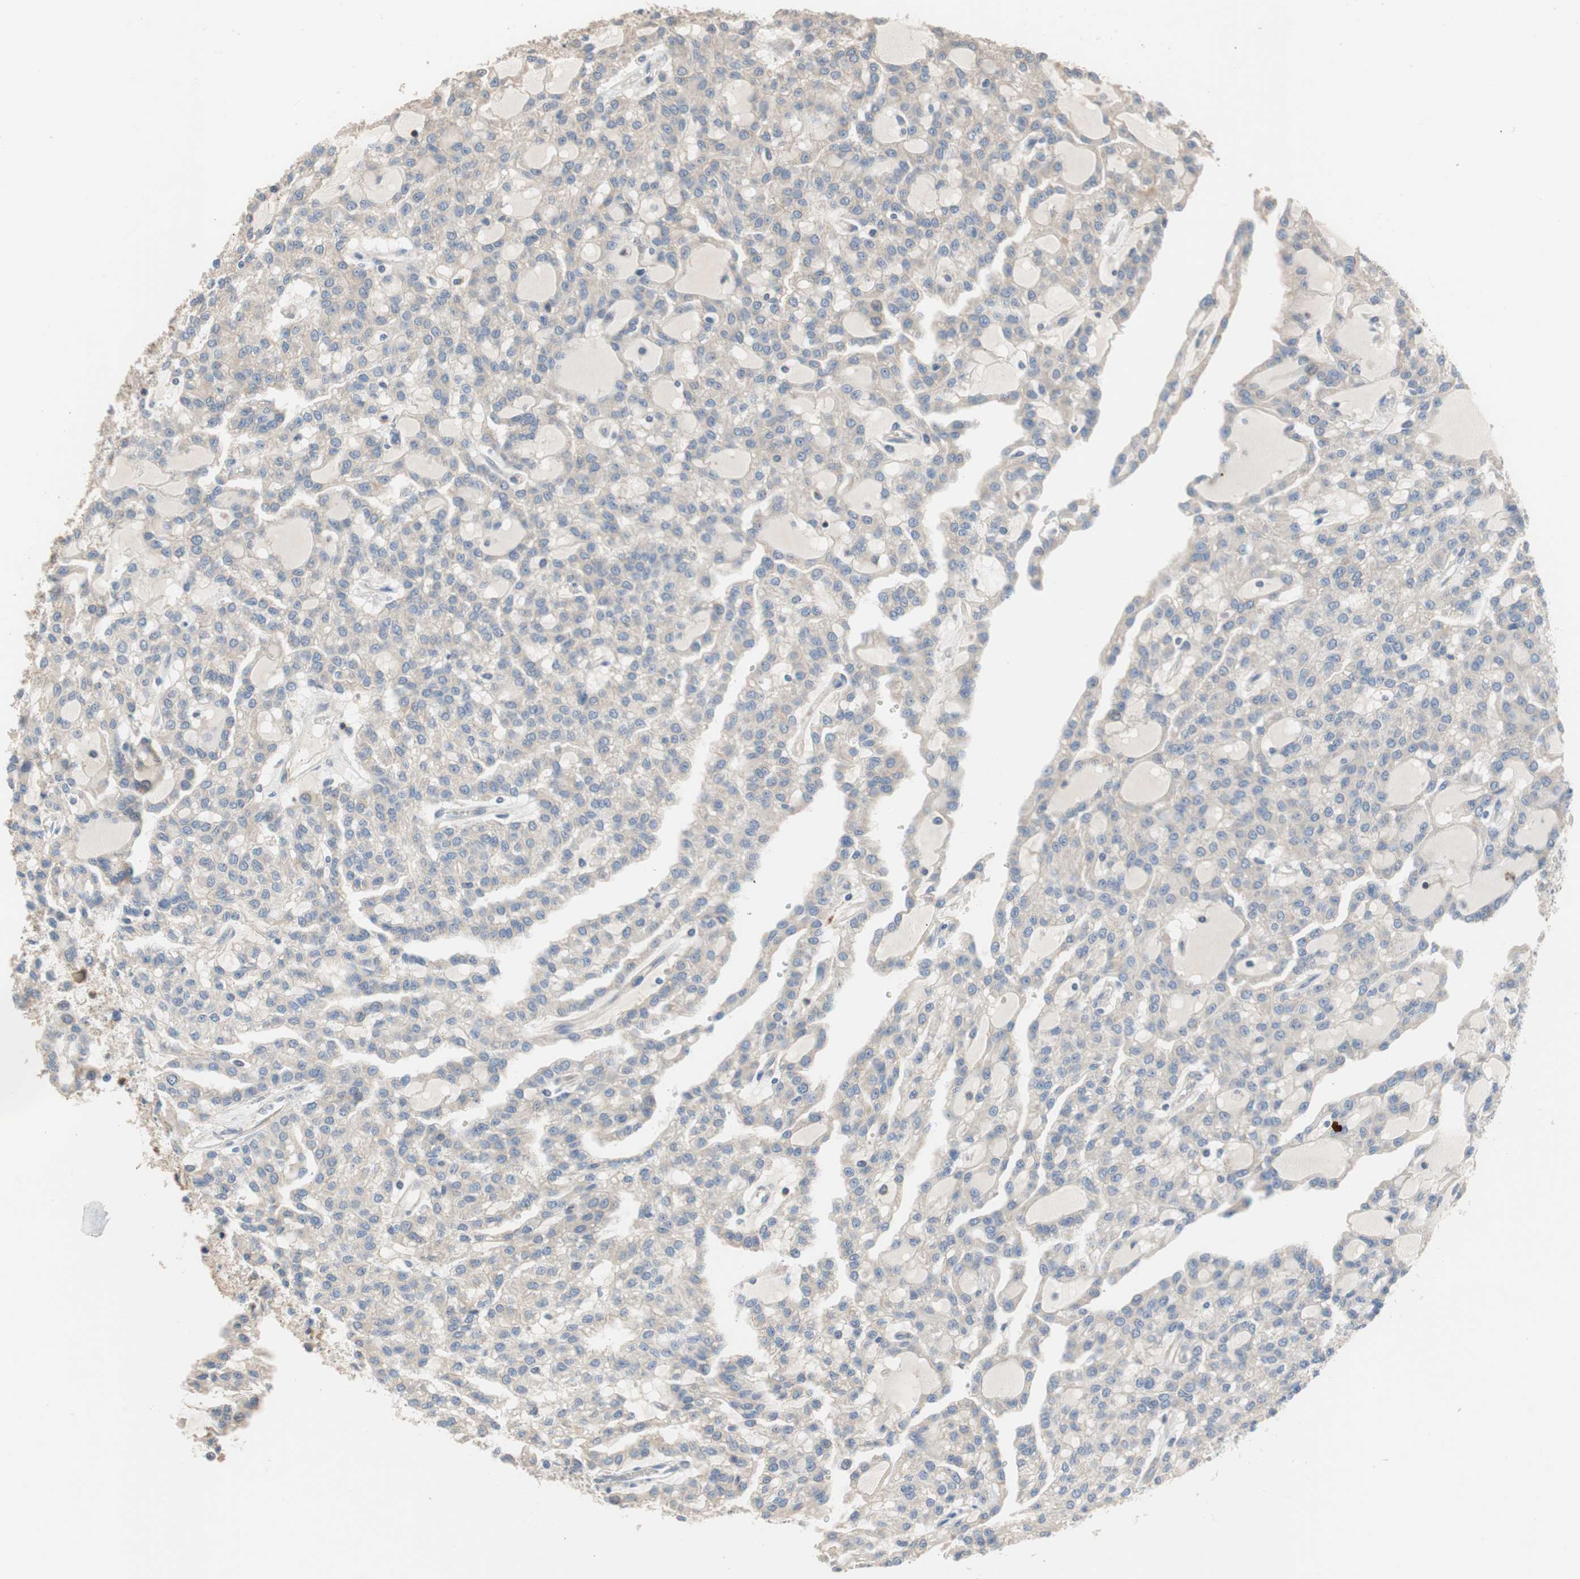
{"staining": {"intensity": "weak", "quantity": "25%-75%", "location": "cytoplasmic/membranous"}, "tissue": "renal cancer", "cell_type": "Tumor cells", "image_type": "cancer", "snomed": [{"axis": "morphology", "description": "Adenocarcinoma, NOS"}, {"axis": "topography", "description": "Kidney"}], "caption": "High-power microscopy captured an immunohistochemistry histopathology image of adenocarcinoma (renal), revealing weak cytoplasmic/membranous expression in about 25%-75% of tumor cells. The protein is shown in brown color, while the nuclei are stained blue.", "gene": "MAP4K2", "patient": {"sex": "male", "age": 63}}